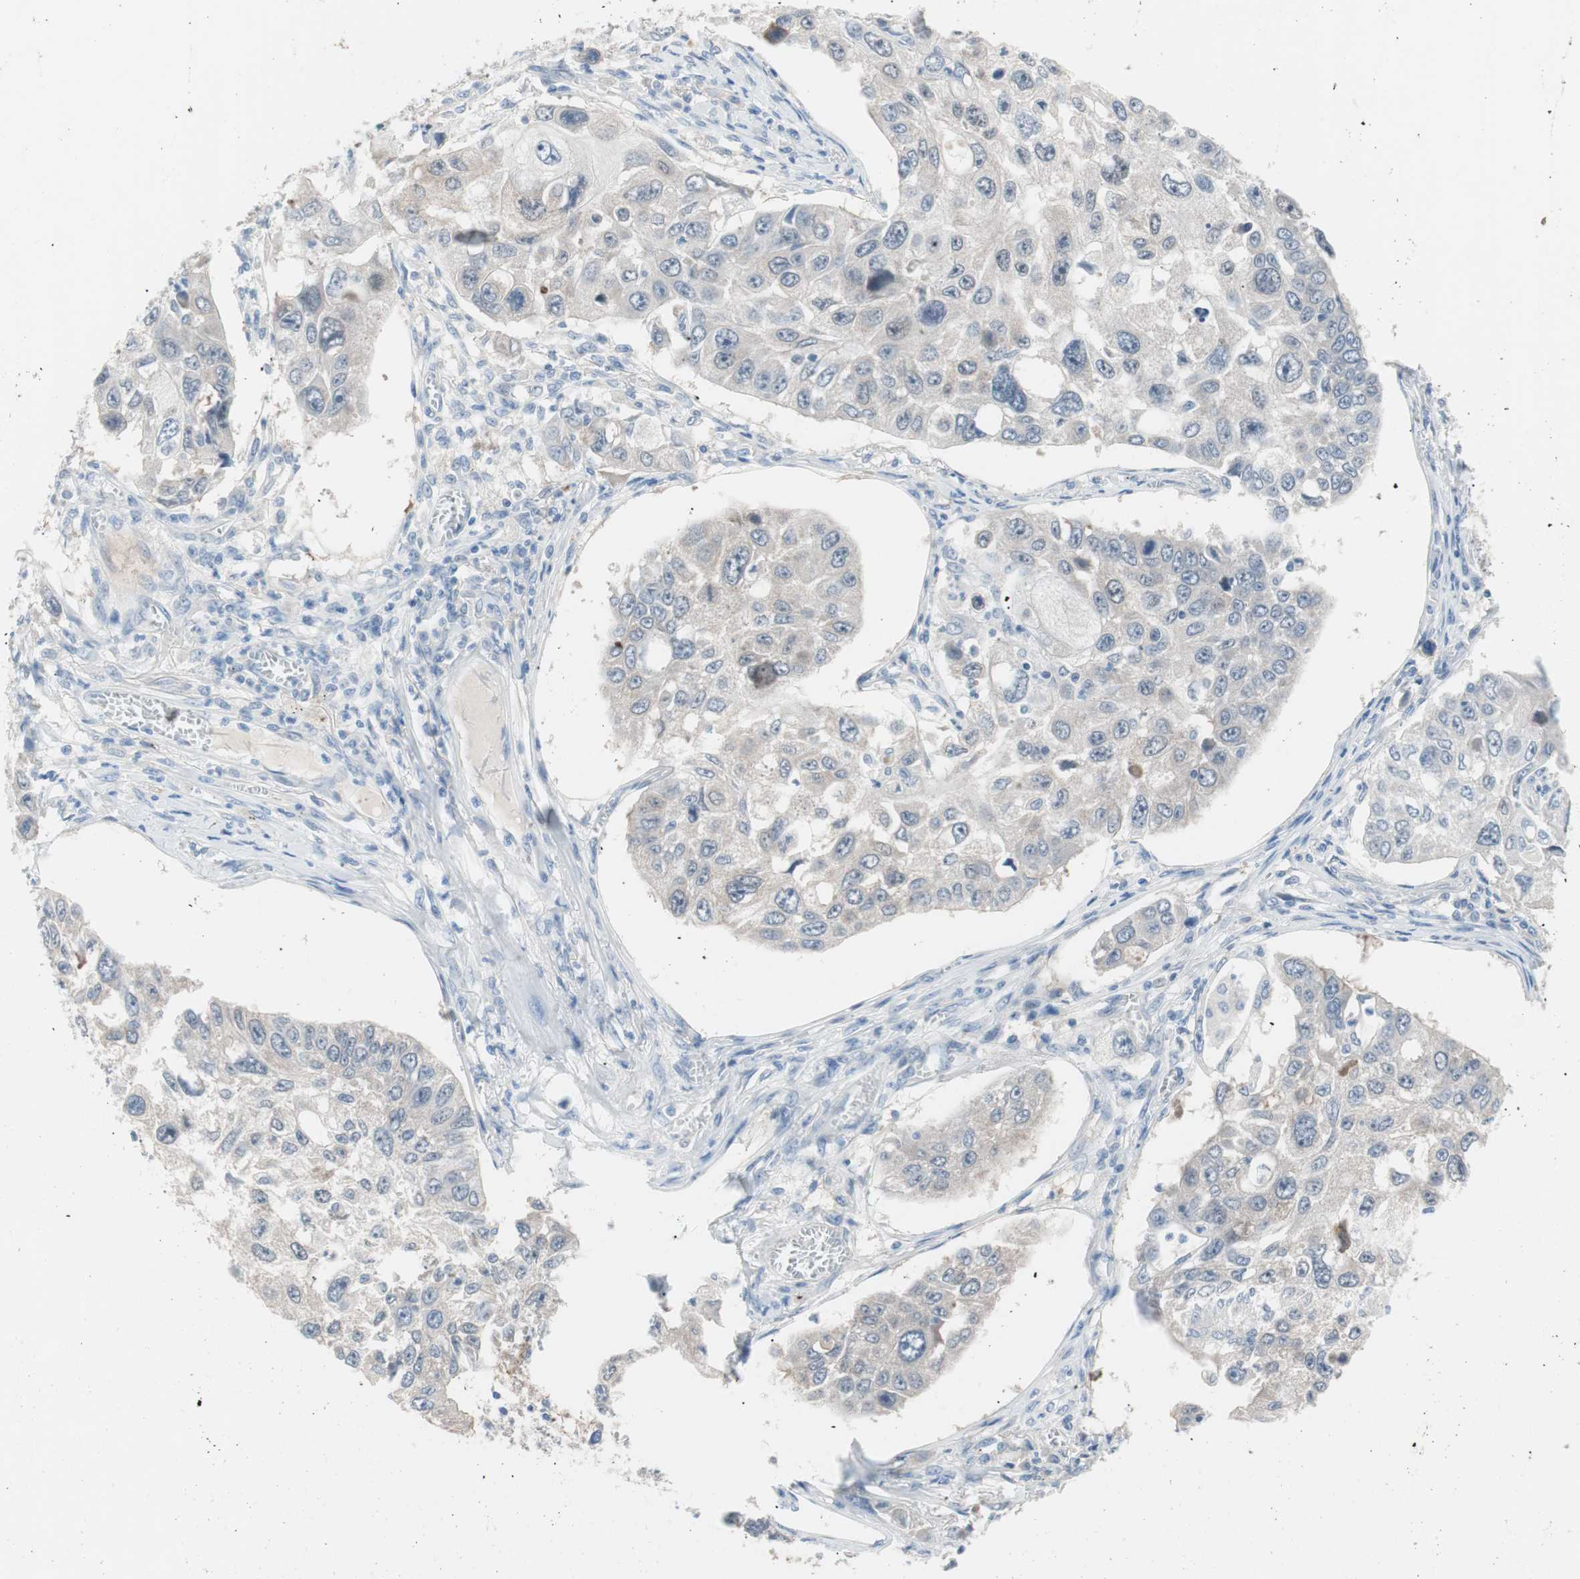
{"staining": {"intensity": "negative", "quantity": "none", "location": "none"}, "tissue": "lung cancer", "cell_type": "Tumor cells", "image_type": "cancer", "snomed": [{"axis": "morphology", "description": "Squamous cell carcinoma, NOS"}, {"axis": "topography", "description": "Lung"}], "caption": "Immunohistochemistry (IHC) micrograph of human squamous cell carcinoma (lung) stained for a protein (brown), which exhibits no positivity in tumor cells.", "gene": "VIL1", "patient": {"sex": "male", "age": 71}}